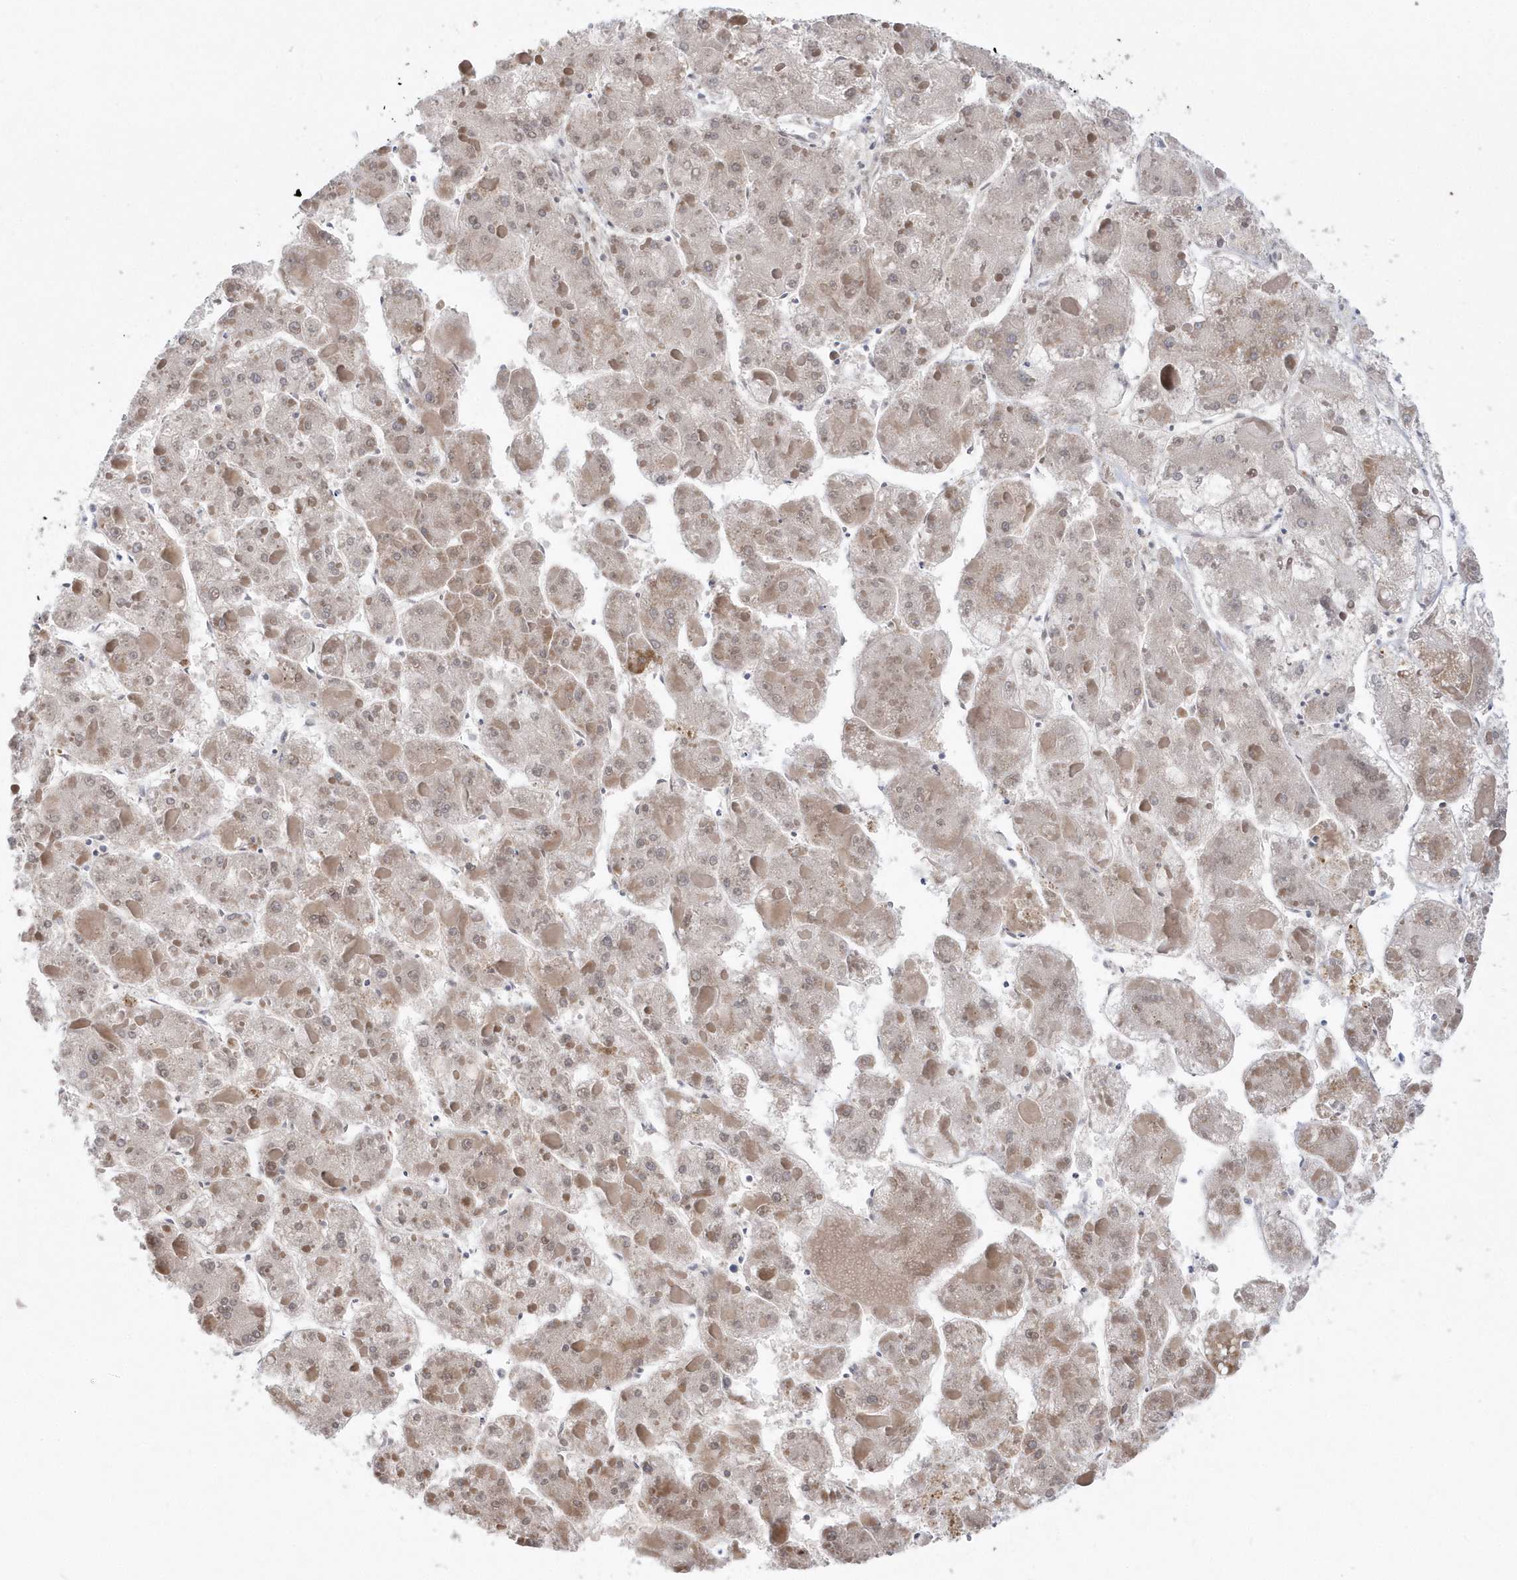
{"staining": {"intensity": "negative", "quantity": "none", "location": "none"}, "tissue": "liver cancer", "cell_type": "Tumor cells", "image_type": "cancer", "snomed": [{"axis": "morphology", "description": "Carcinoma, Hepatocellular, NOS"}, {"axis": "topography", "description": "Liver"}], "caption": "An image of human liver cancer is negative for staining in tumor cells. The staining is performed using DAB (3,3'-diaminobenzidine) brown chromogen with nuclei counter-stained in using hematoxylin.", "gene": "DHX57", "patient": {"sex": "female", "age": 73}}